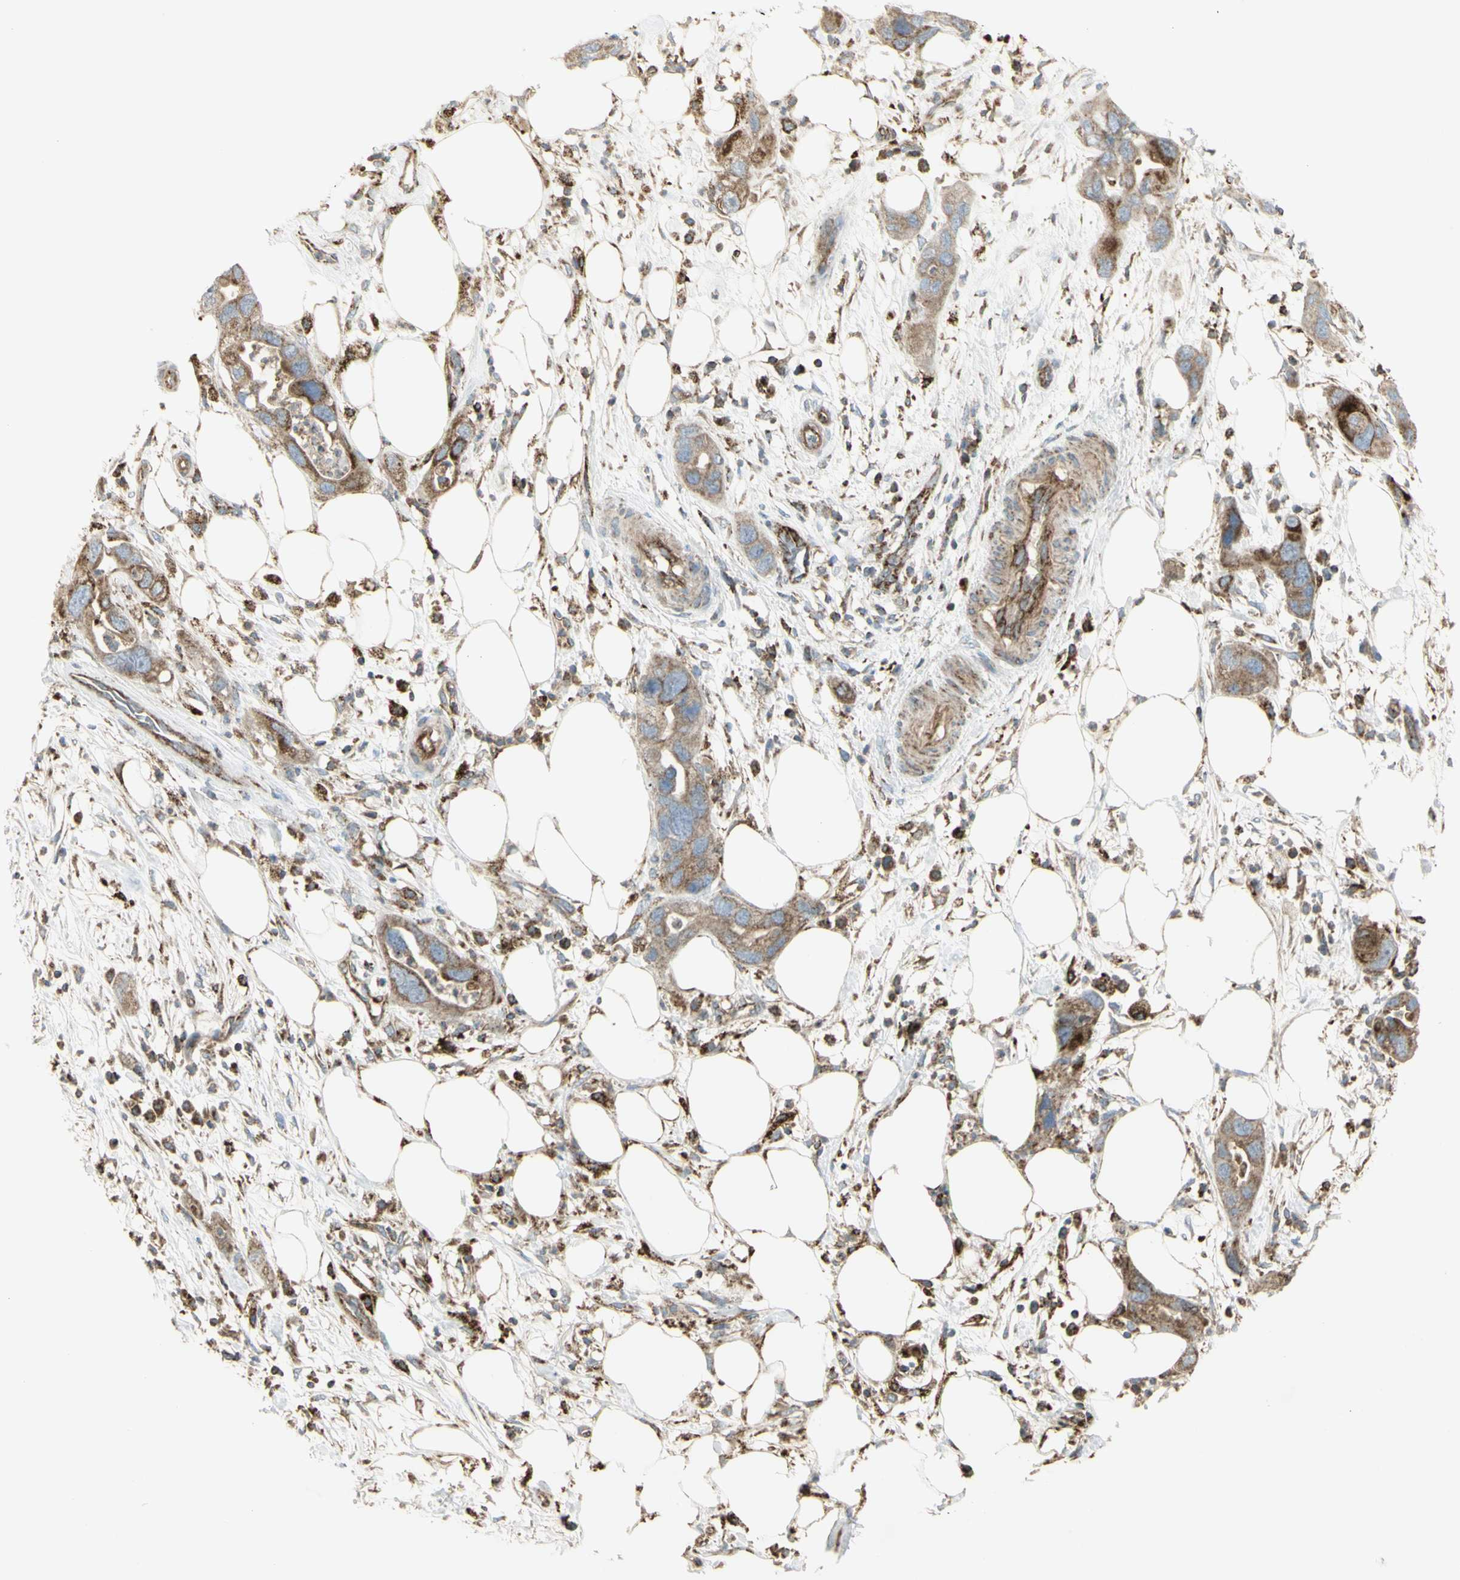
{"staining": {"intensity": "moderate", "quantity": ">75%", "location": "cytoplasmic/membranous"}, "tissue": "pancreatic cancer", "cell_type": "Tumor cells", "image_type": "cancer", "snomed": [{"axis": "morphology", "description": "Adenocarcinoma, NOS"}, {"axis": "topography", "description": "Pancreas"}], "caption": "The histopathology image shows a brown stain indicating the presence of a protein in the cytoplasmic/membranous of tumor cells in pancreatic cancer (adenocarcinoma).", "gene": "CYB5R1", "patient": {"sex": "female", "age": 71}}